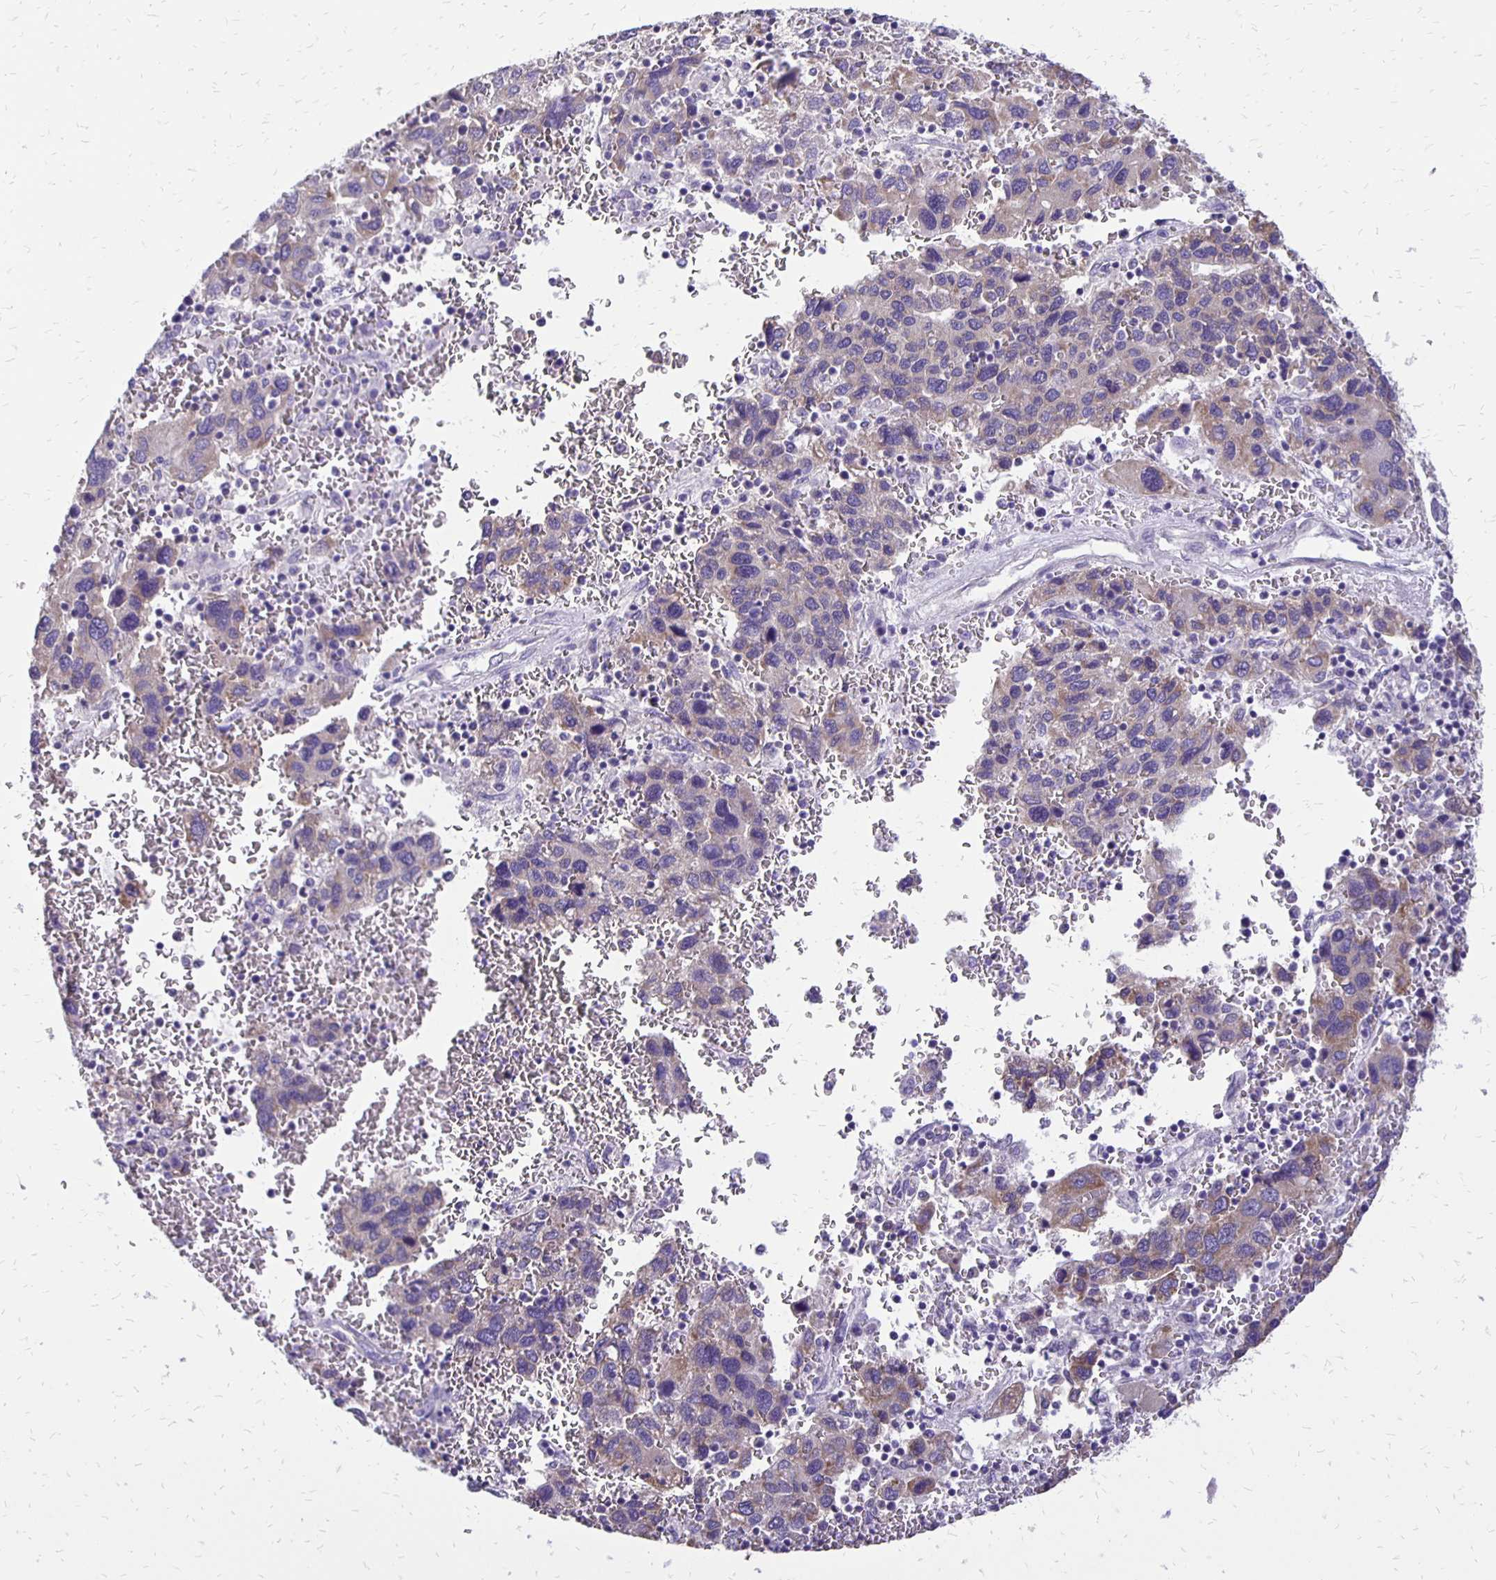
{"staining": {"intensity": "weak", "quantity": "25%-75%", "location": "cytoplasmic/membranous"}, "tissue": "liver cancer", "cell_type": "Tumor cells", "image_type": "cancer", "snomed": [{"axis": "morphology", "description": "Carcinoma, Hepatocellular, NOS"}, {"axis": "topography", "description": "Liver"}], "caption": "A brown stain shows weak cytoplasmic/membranous expression of a protein in hepatocellular carcinoma (liver) tumor cells.", "gene": "ANKRD45", "patient": {"sex": "male", "age": 69}}